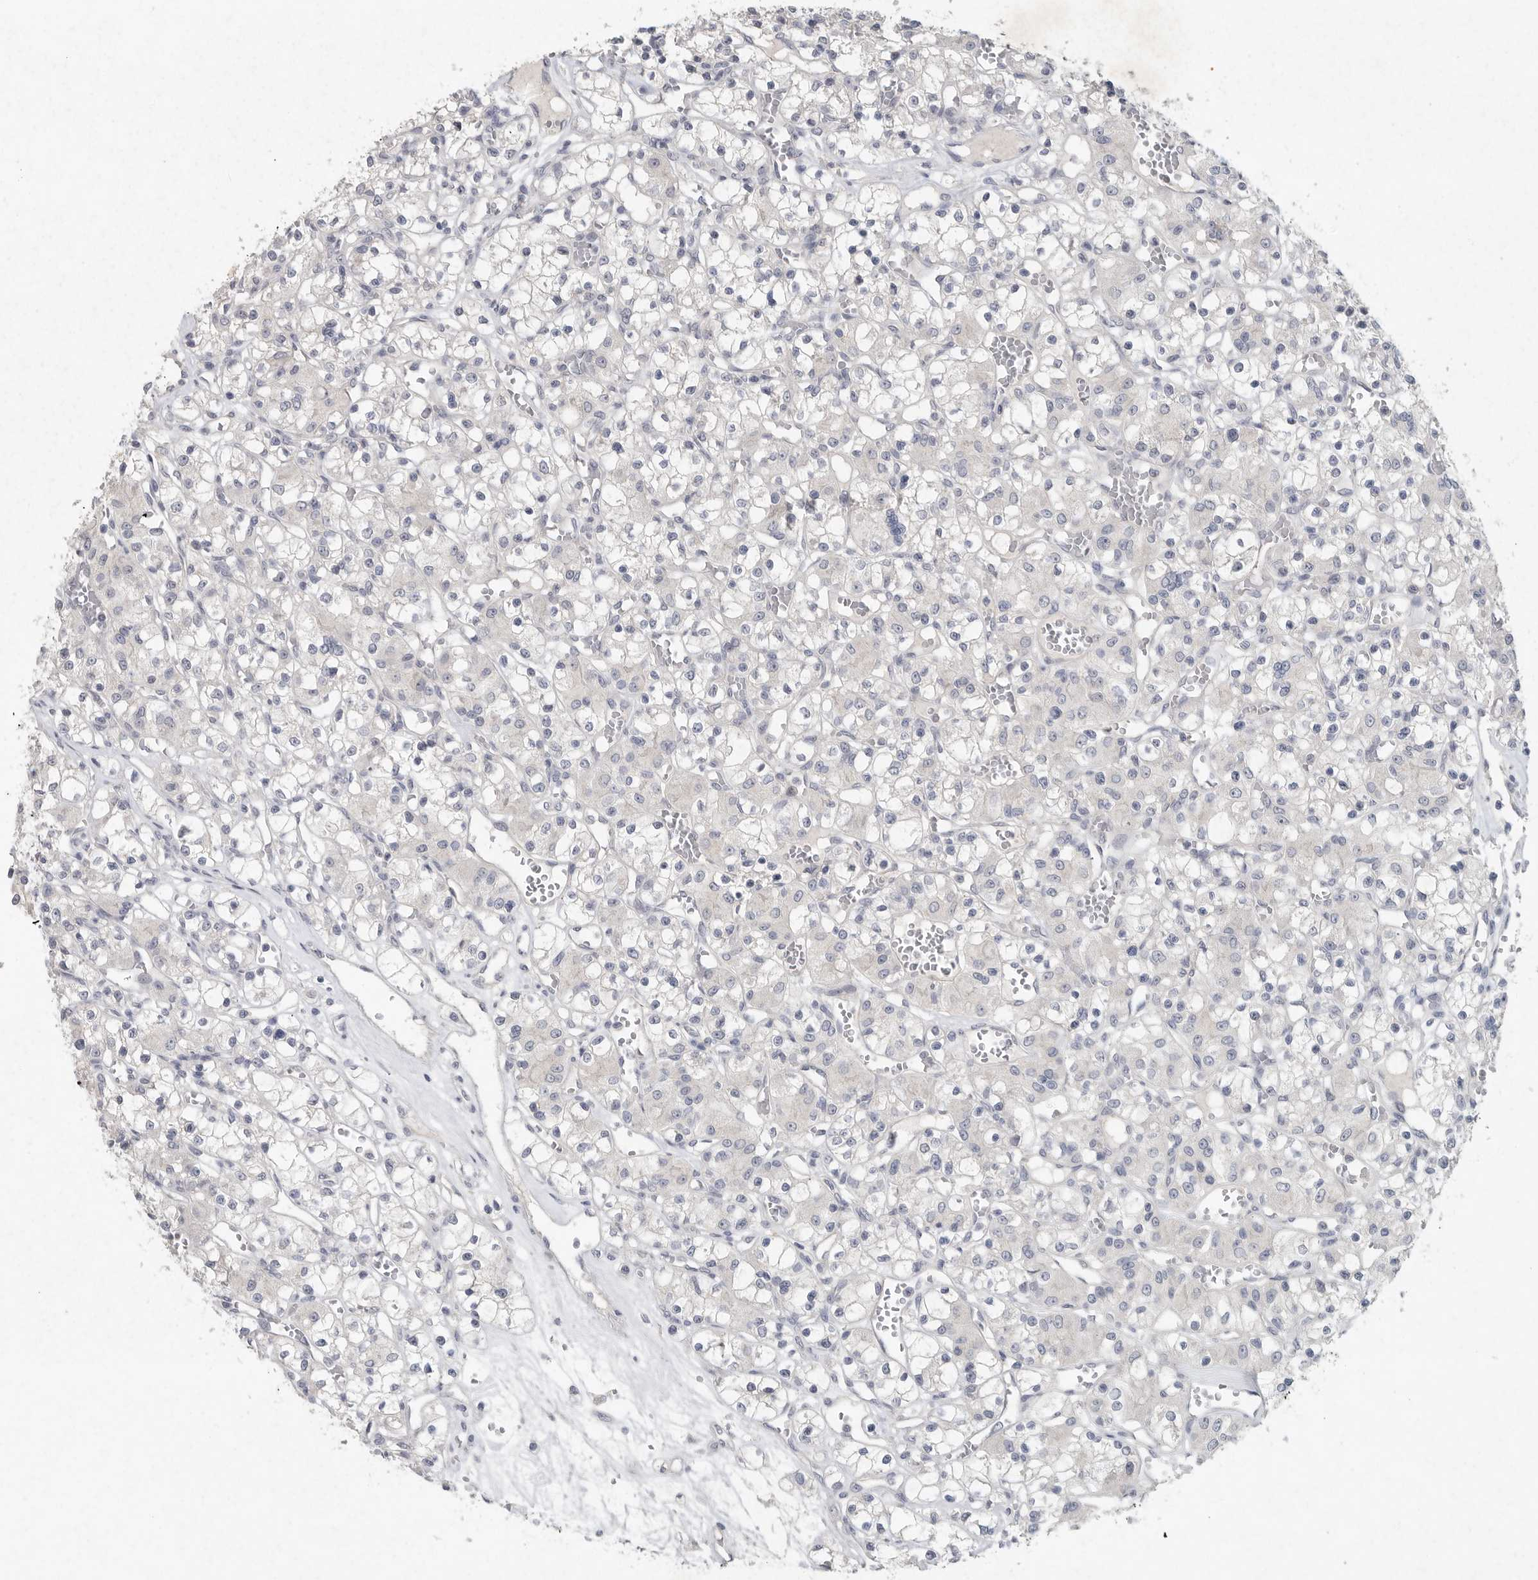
{"staining": {"intensity": "negative", "quantity": "none", "location": "none"}, "tissue": "renal cancer", "cell_type": "Tumor cells", "image_type": "cancer", "snomed": [{"axis": "morphology", "description": "Adenocarcinoma, NOS"}, {"axis": "topography", "description": "Kidney"}], "caption": "Immunohistochemistry (IHC) photomicrograph of renal cancer stained for a protein (brown), which demonstrates no positivity in tumor cells. The staining is performed using DAB (3,3'-diaminobenzidine) brown chromogen with nuclei counter-stained in using hematoxylin.", "gene": "REG4", "patient": {"sex": "female", "age": 59}}